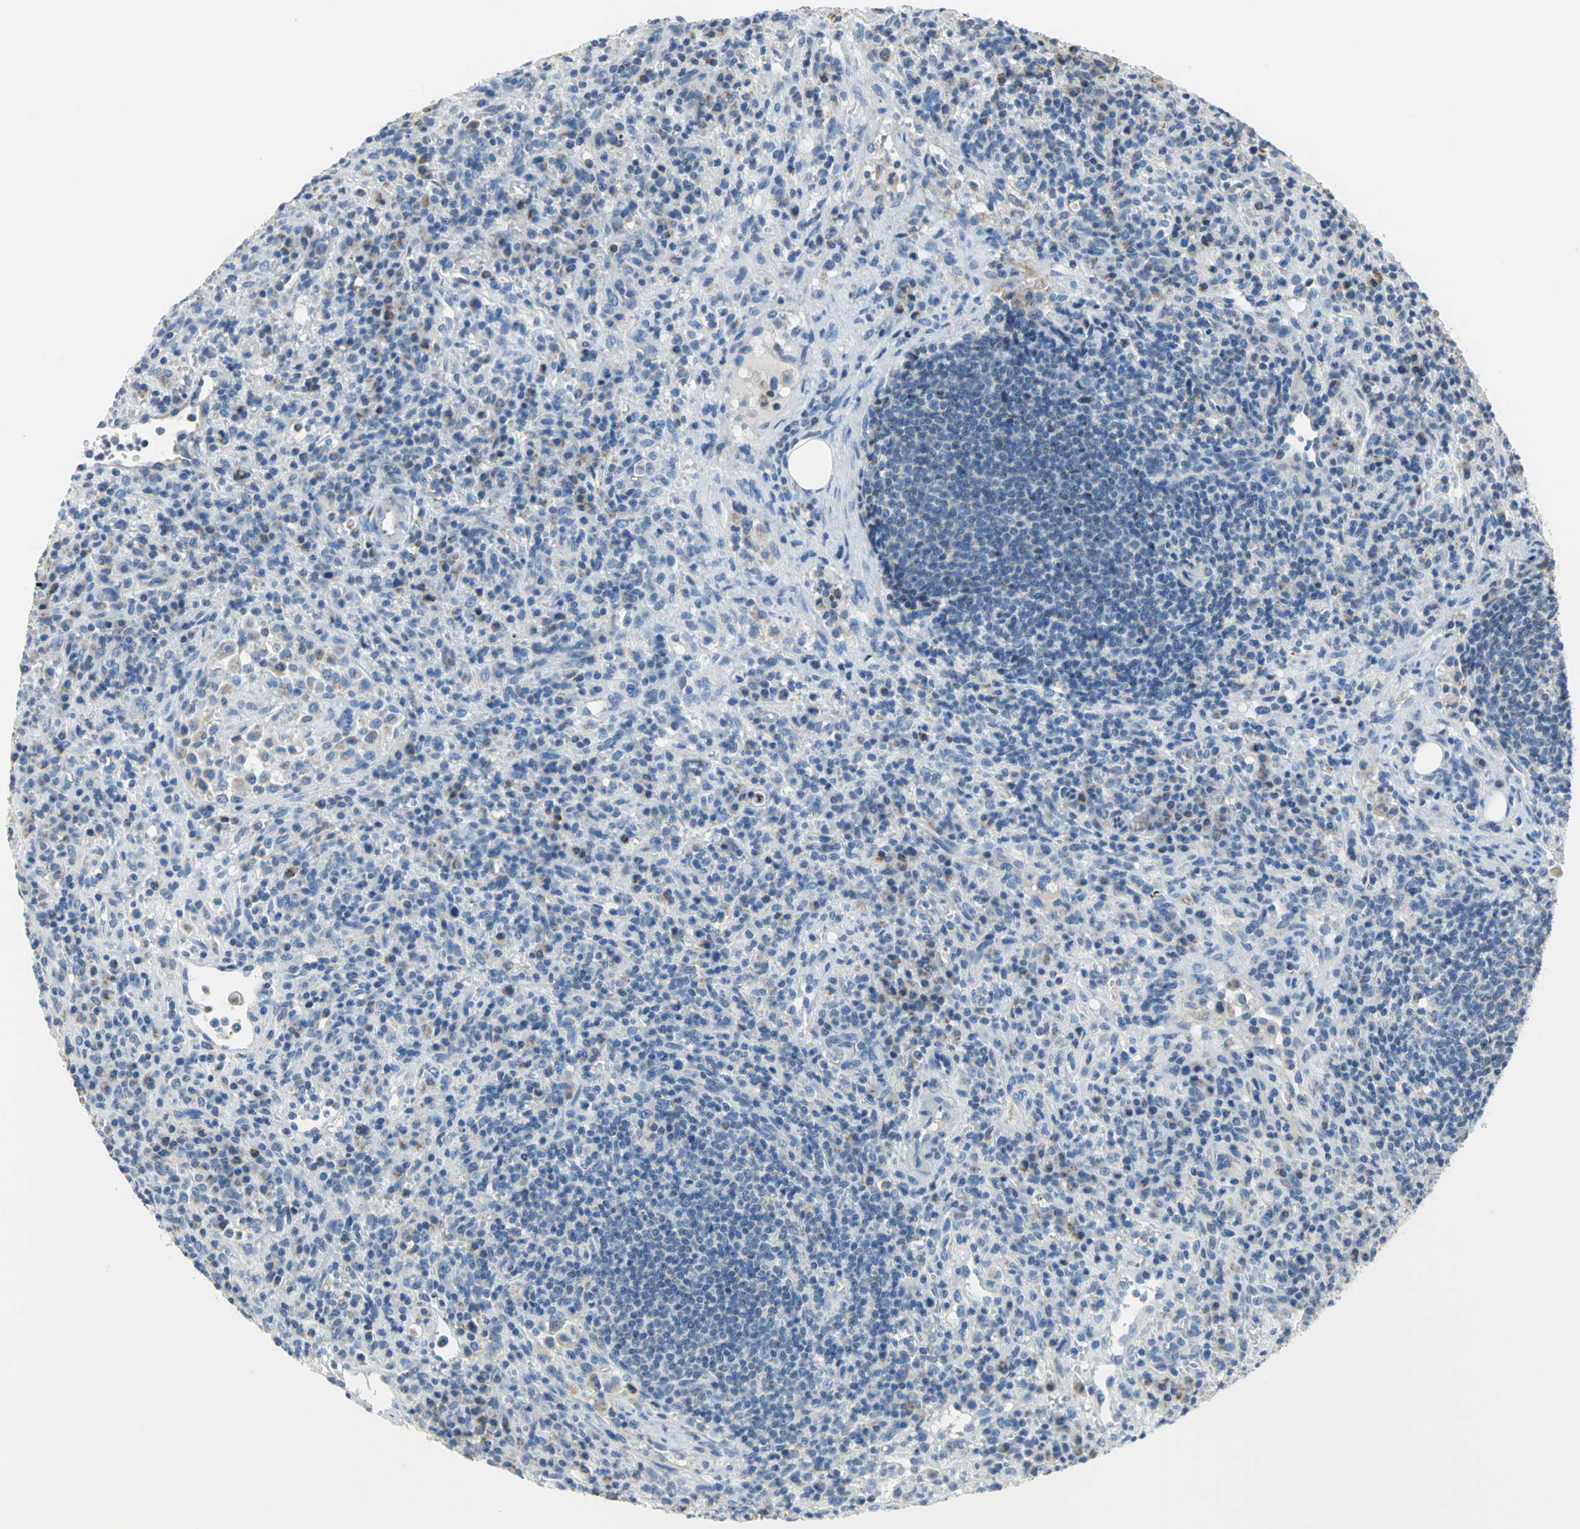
{"staining": {"intensity": "negative", "quantity": "none", "location": "none"}, "tissue": "lymphoma", "cell_type": "Tumor cells", "image_type": "cancer", "snomed": [{"axis": "morphology", "description": "Hodgkin's disease, NOS"}, {"axis": "topography", "description": "Lymph node"}], "caption": "A micrograph of human Hodgkin's disease is negative for staining in tumor cells.", "gene": "ALOX15", "patient": {"sex": "male", "age": 65}}